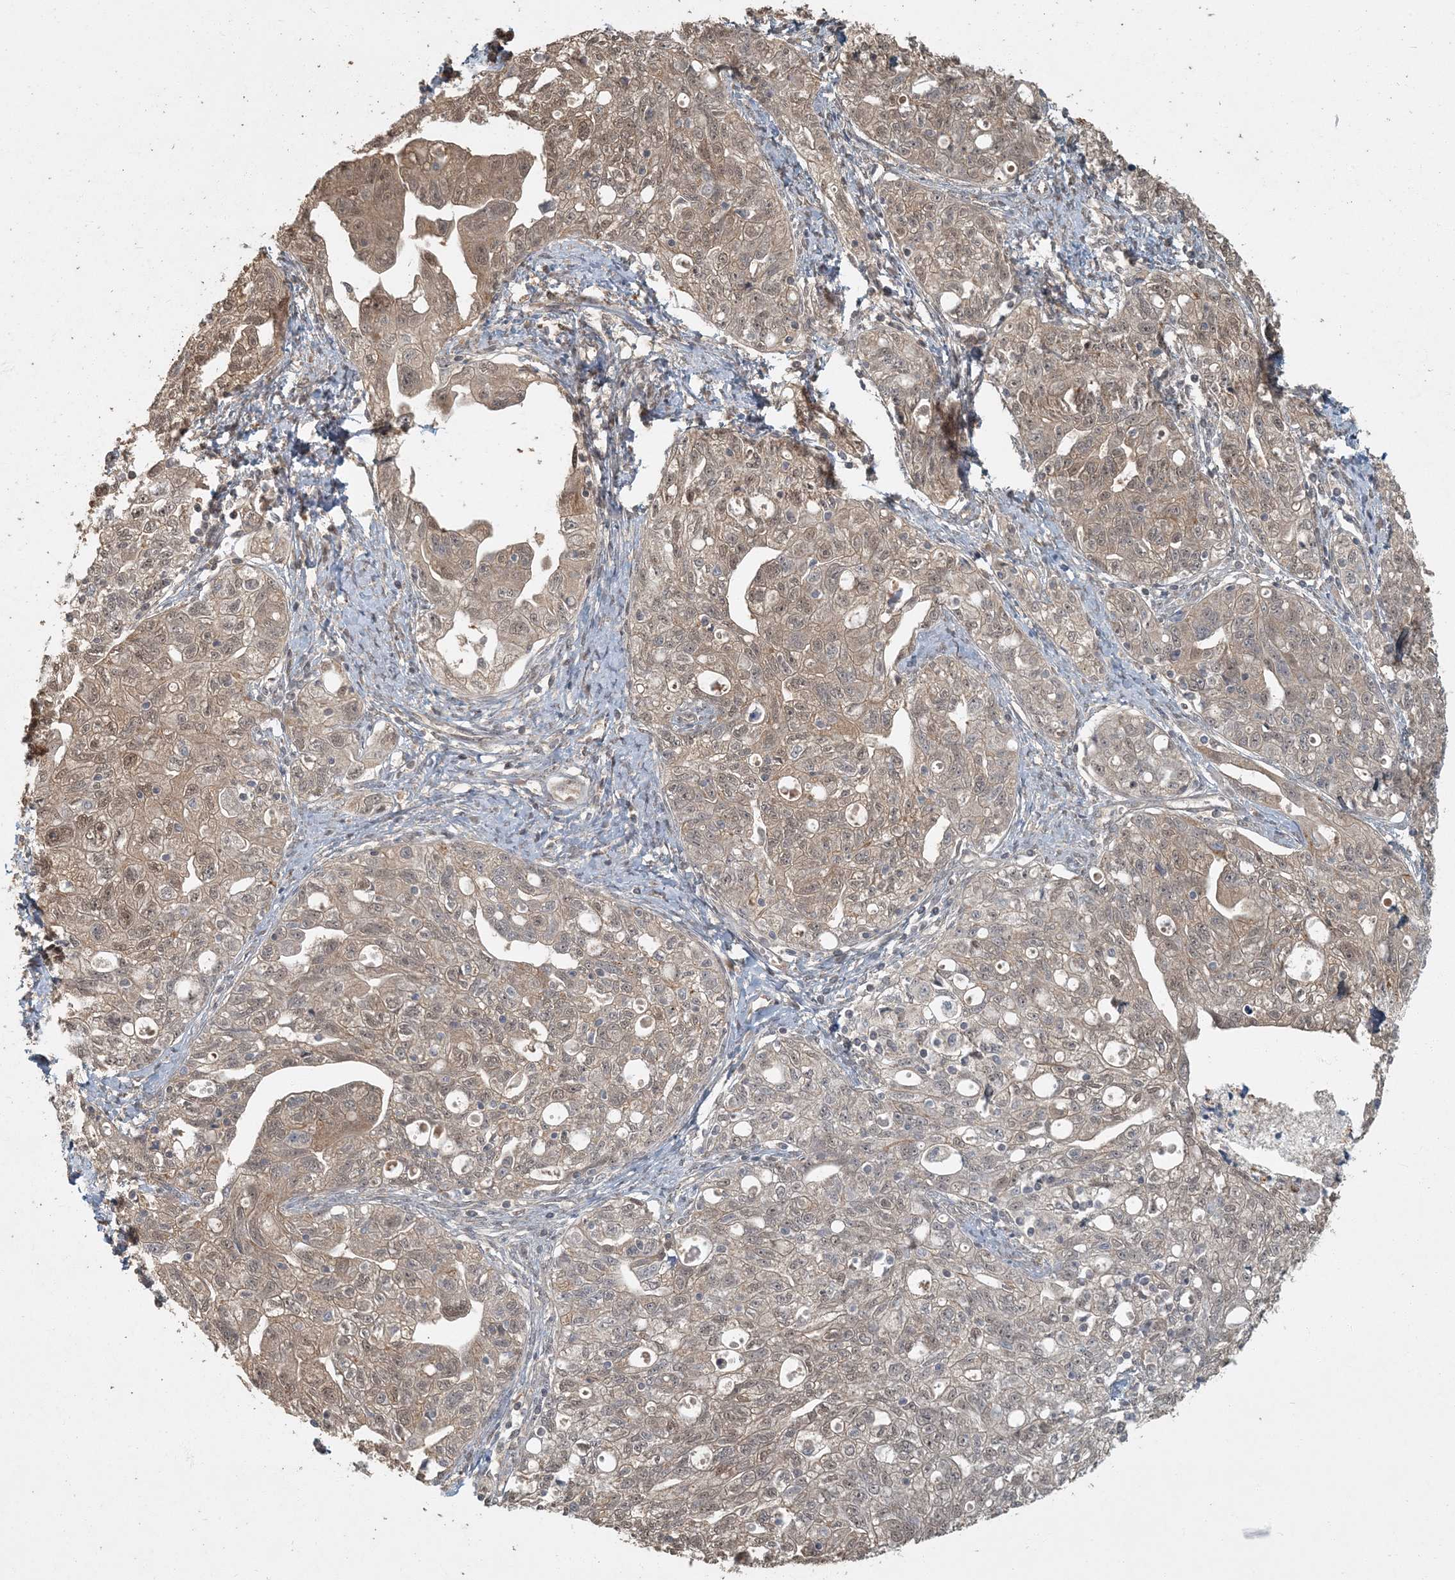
{"staining": {"intensity": "weak", "quantity": ">75%", "location": "cytoplasmic/membranous"}, "tissue": "ovarian cancer", "cell_type": "Tumor cells", "image_type": "cancer", "snomed": [{"axis": "morphology", "description": "Carcinoma, NOS"}, {"axis": "morphology", "description": "Cystadenocarcinoma, serous, NOS"}, {"axis": "topography", "description": "Ovary"}], "caption": "Ovarian cancer (carcinoma) stained with immunohistochemistry reveals weak cytoplasmic/membranous expression in about >75% of tumor cells. The protein of interest is stained brown, and the nuclei are stained in blue (DAB (3,3'-diaminobenzidine) IHC with brightfield microscopy, high magnification).", "gene": "AK9", "patient": {"sex": "female", "age": 69}}